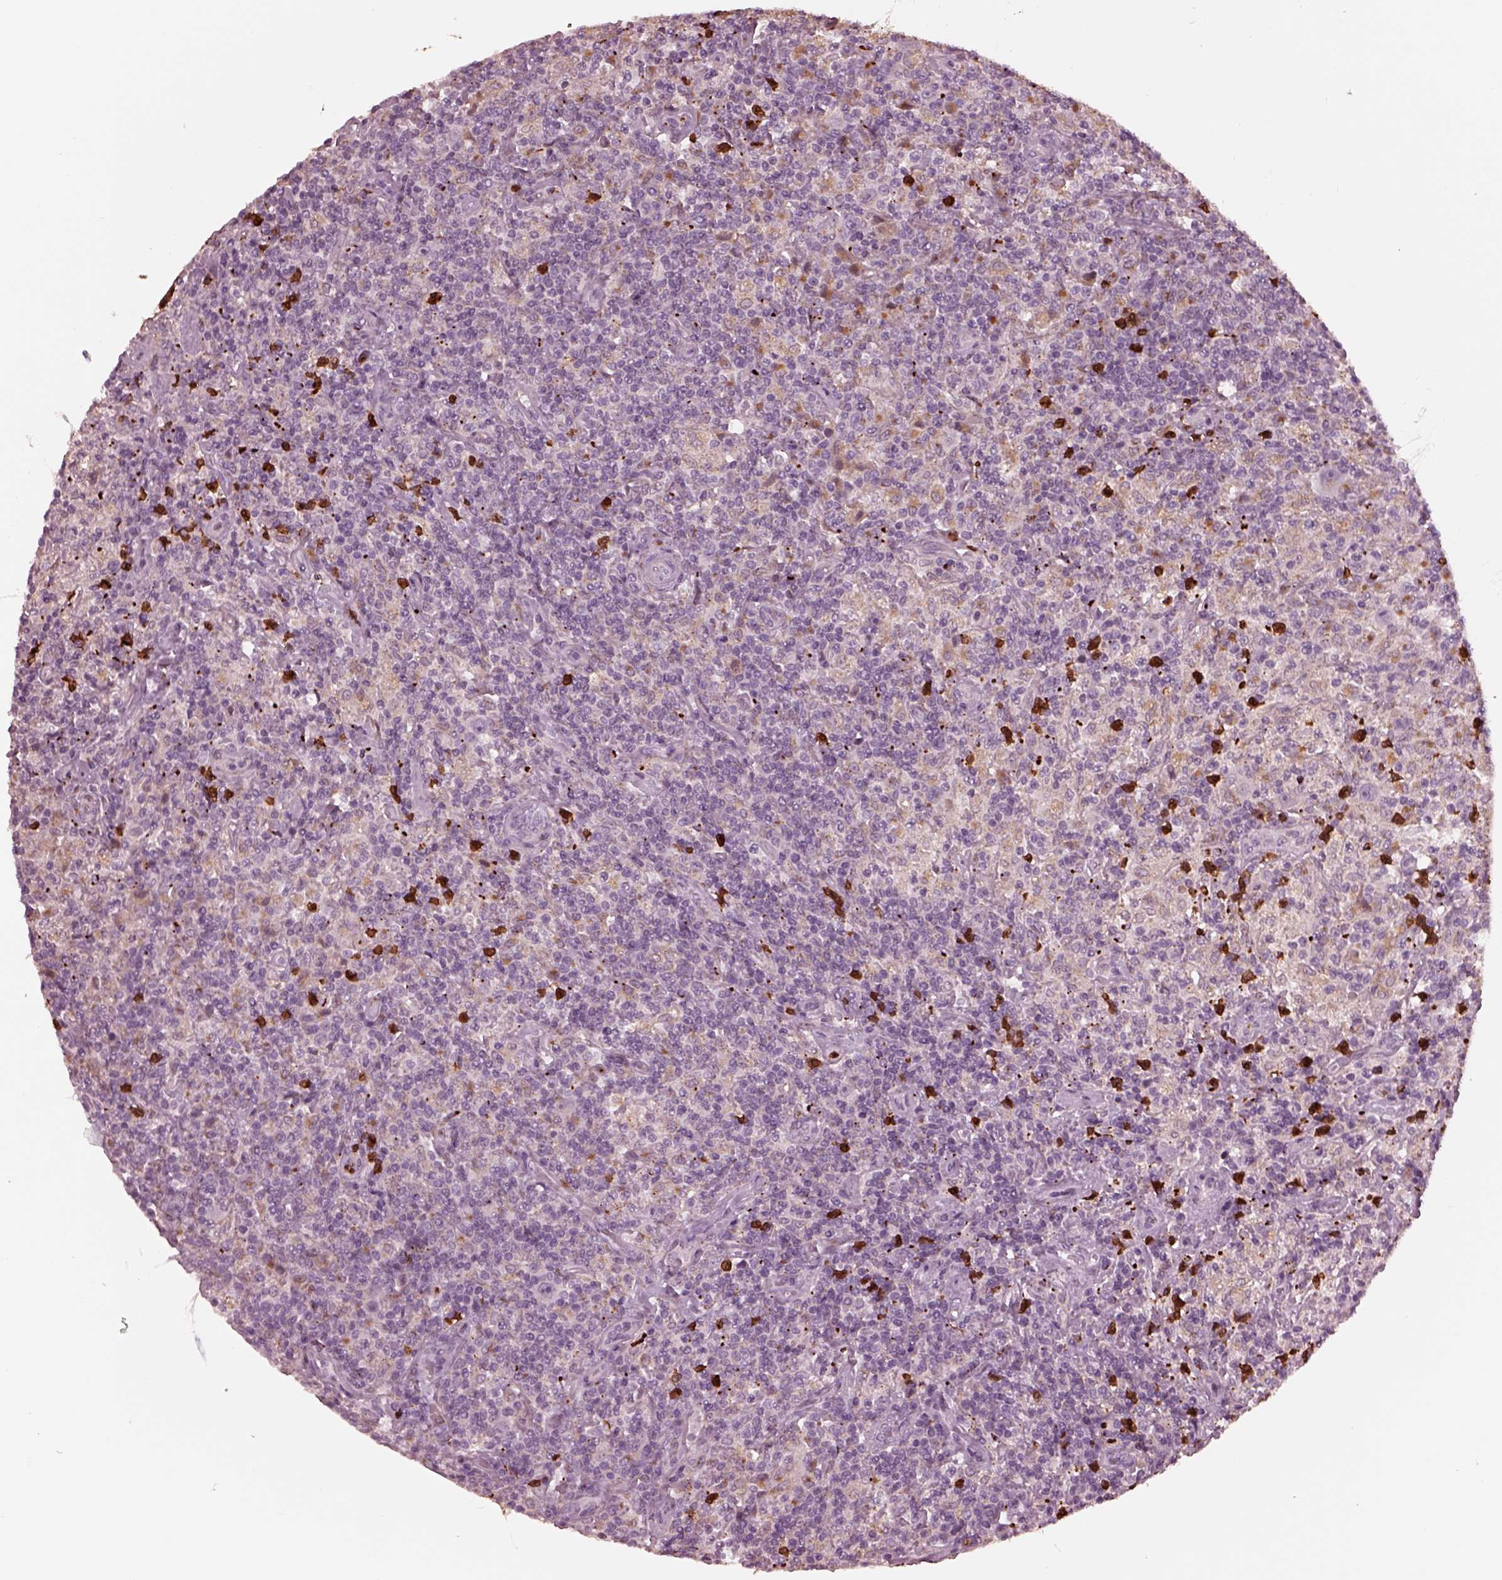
{"staining": {"intensity": "negative", "quantity": "none", "location": "none"}, "tissue": "lymphoma", "cell_type": "Tumor cells", "image_type": "cancer", "snomed": [{"axis": "morphology", "description": "Hodgkin's disease, NOS"}, {"axis": "topography", "description": "Lymph node"}], "caption": "A high-resolution micrograph shows IHC staining of Hodgkin's disease, which demonstrates no significant expression in tumor cells.", "gene": "SLAMF8", "patient": {"sex": "male", "age": 70}}